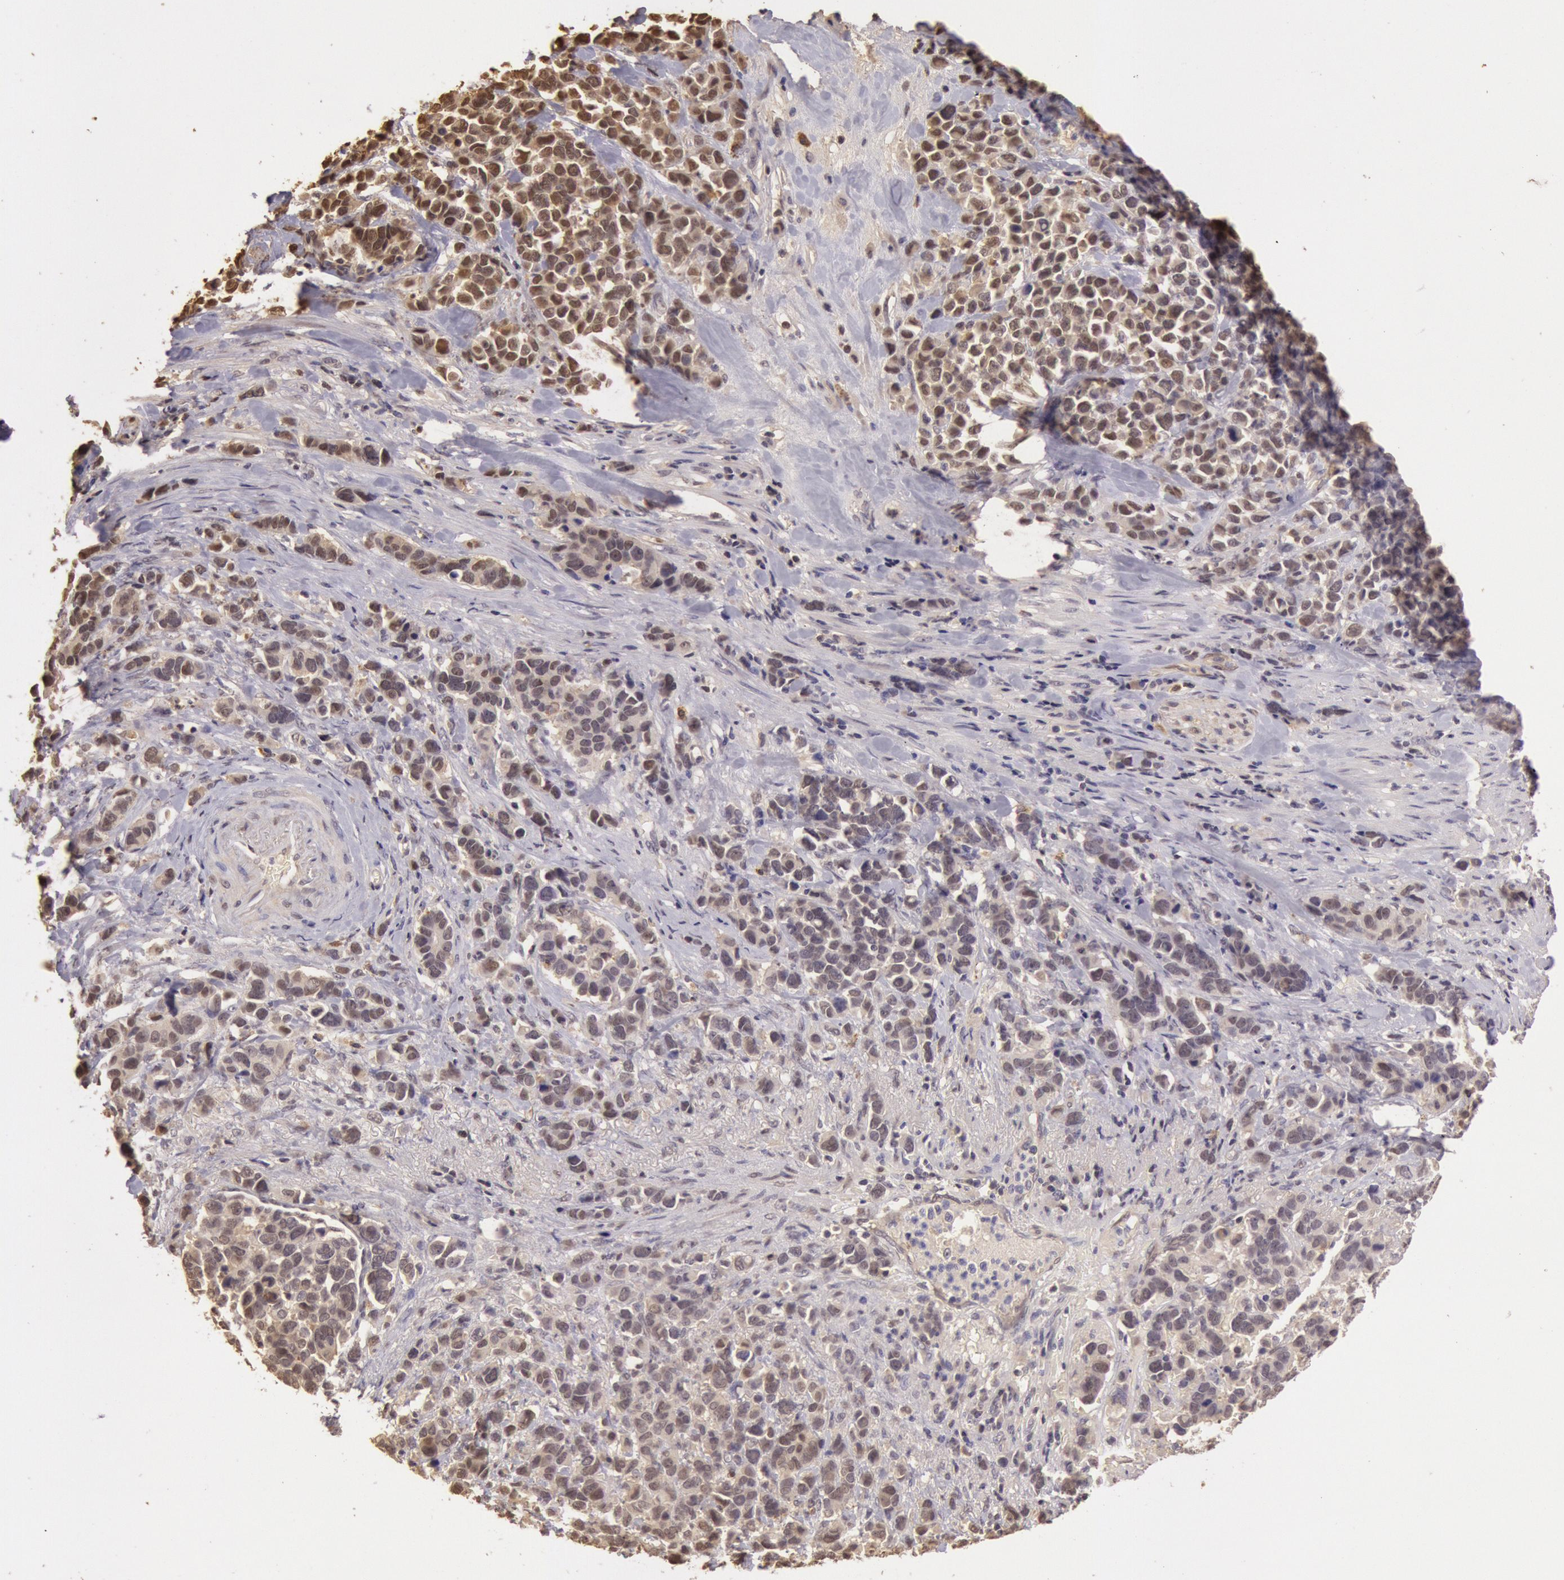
{"staining": {"intensity": "weak", "quantity": "25%-75%", "location": "nuclear"}, "tissue": "stomach cancer", "cell_type": "Tumor cells", "image_type": "cancer", "snomed": [{"axis": "morphology", "description": "Adenocarcinoma, NOS"}, {"axis": "topography", "description": "Stomach, upper"}], "caption": "The micrograph demonstrates a brown stain indicating the presence of a protein in the nuclear of tumor cells in stomach adenocarcinoma. (DAB IHC with brightfield microscopy, high magnification).", "gene": "SOD1", "patient": {"sex": "male", "age": 71}}